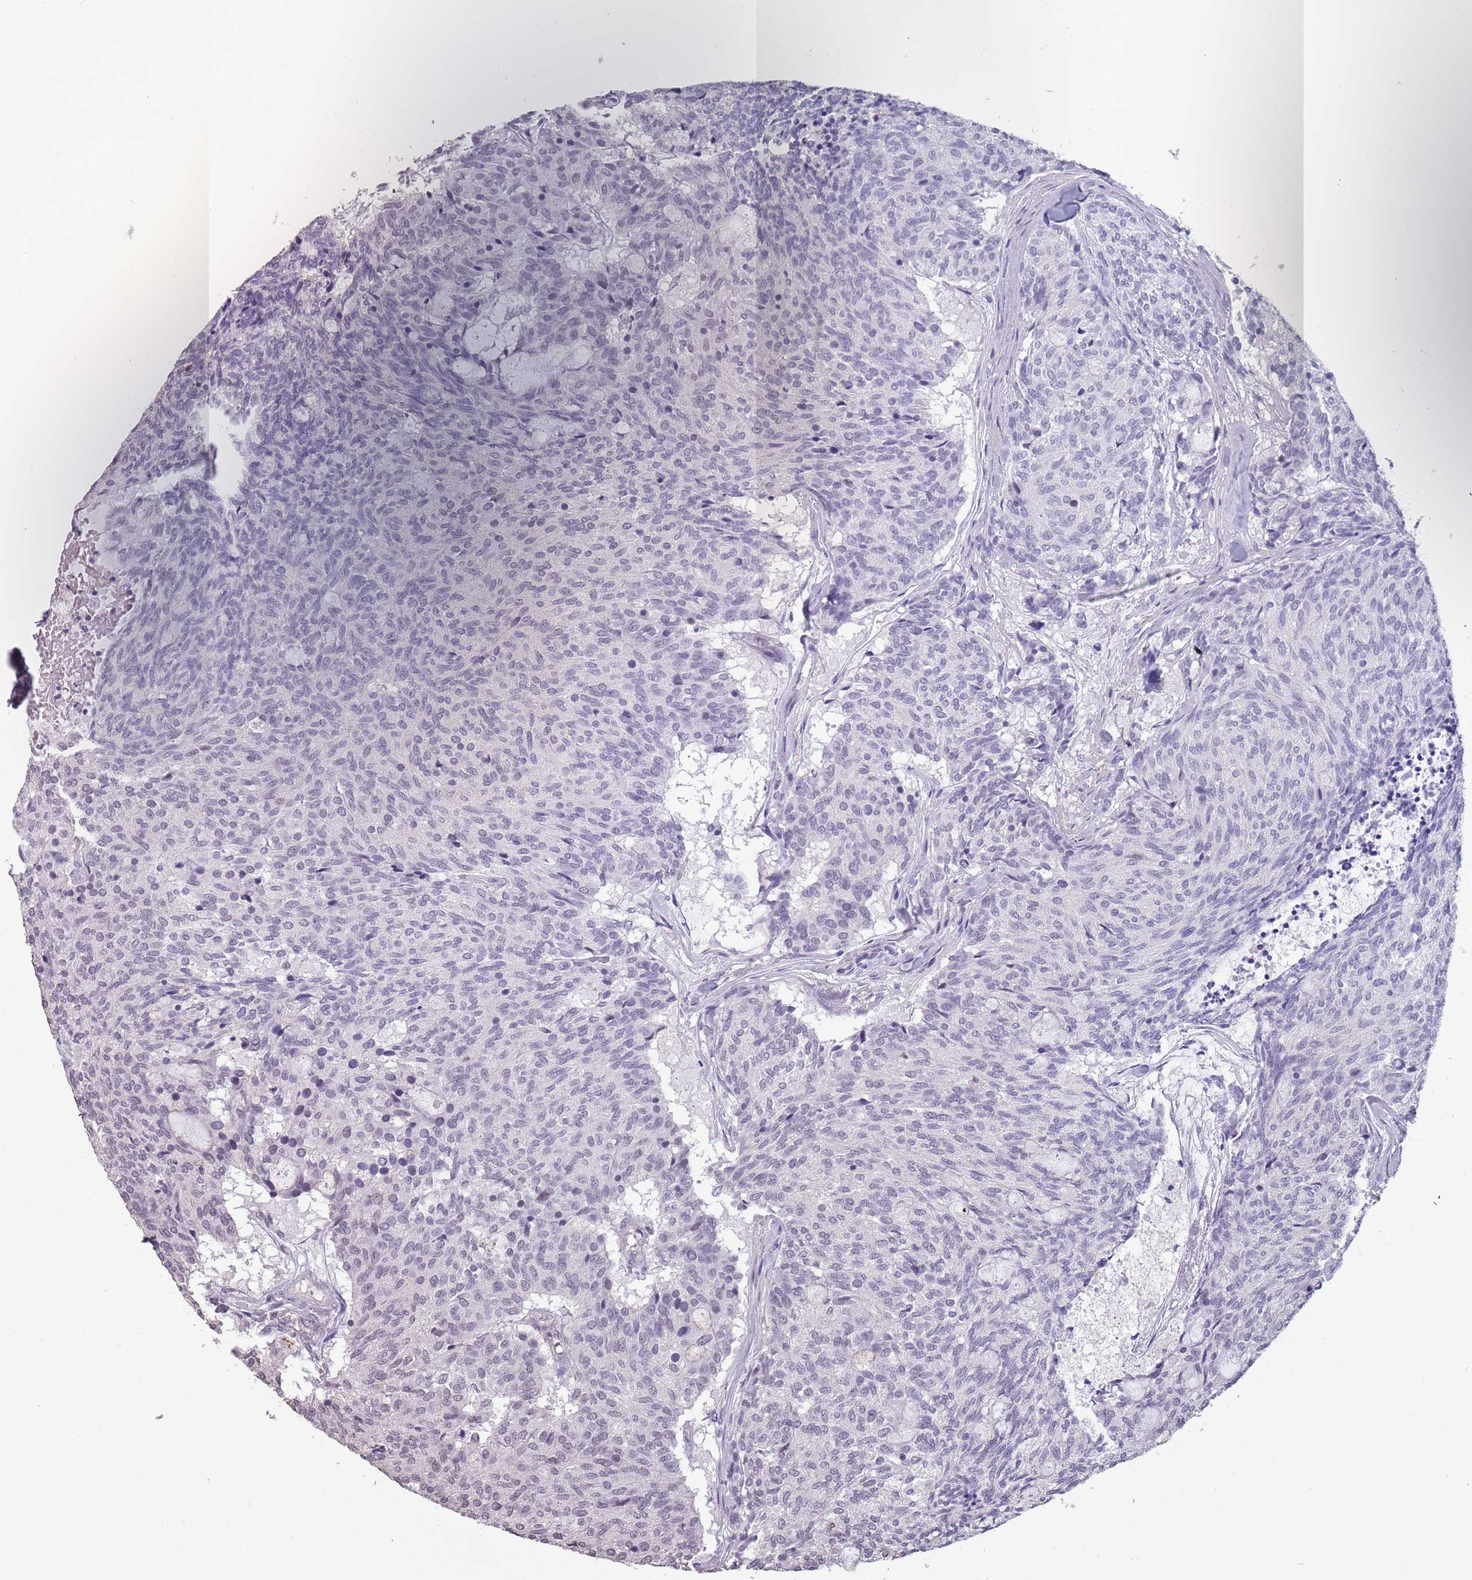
{"staining": {"intensity": "negative", "quantity": "none", "location": "none"}, "tissue": "carcinoid", "cell_type": "Tumor cells", "image_type": "cancer", "snomed": [{"axis": "morphology", "description": "Carcinoid, malignant, NOS"}, {"axis": "topography", "description": "Pancreas"}], "caption": "Carcinoid was stained to show a protein in brown. There is no significant staining in tumor cells.", "gene": "SUN5", "patient": {"sex": "female", "age": 54}}